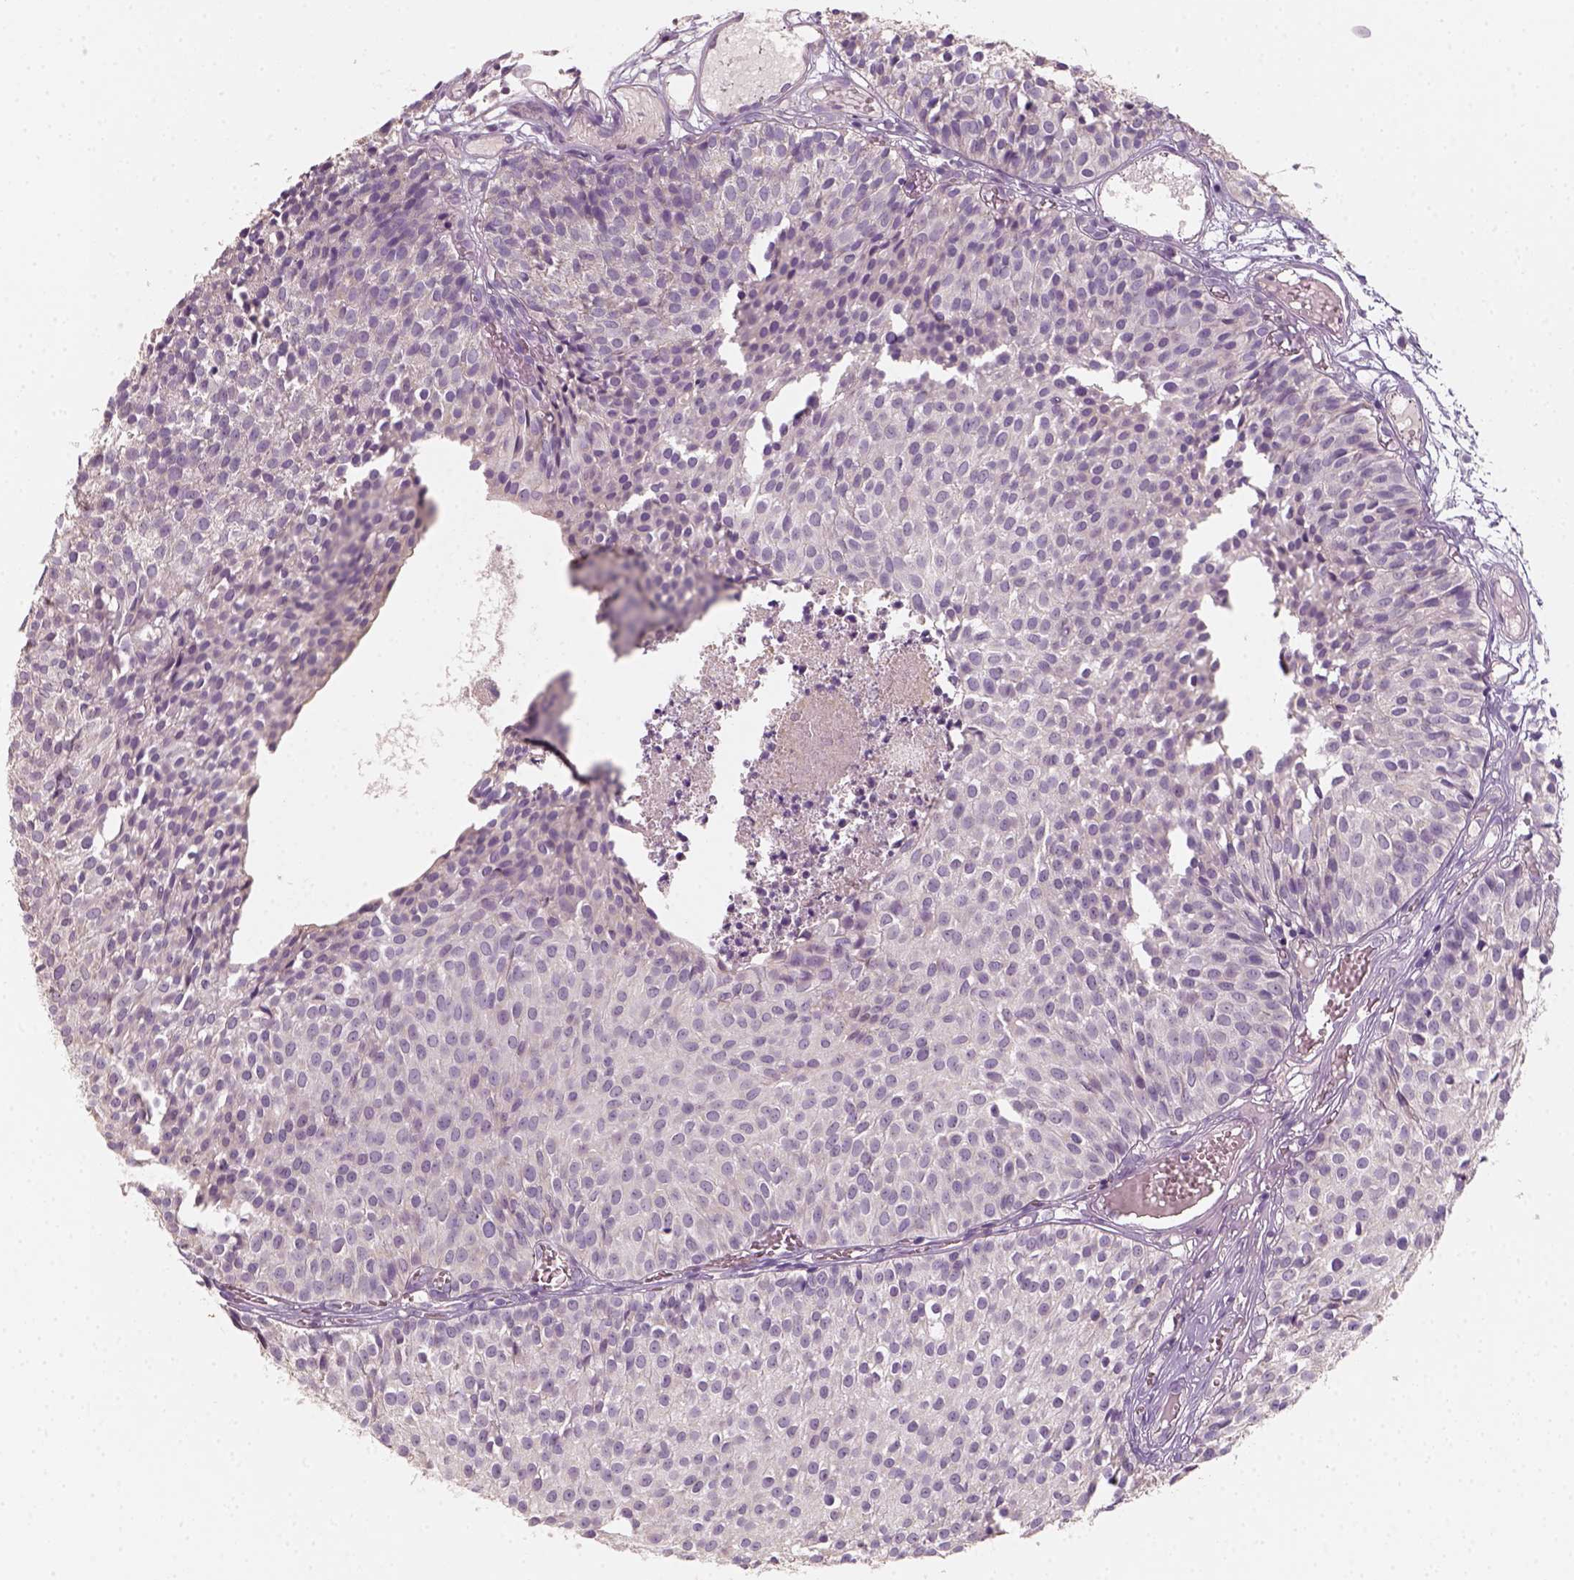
{"staining": {"intensity": "negative", "quantity": "none", "location": "none"}, "tissue": "urothelial cancer", "cell_type": "Tumor cells", "image_type": "cancer", "snomed": [{"axis": "morphology", "description": "Urothelial carcinoma, Low grade"}, {"axis": "topography", "description": "Urinary bladder"}], "caption": "Tumor cells are negative for brown protein staining in low-grade urothelial carcinoma.", "gene": "AQP9", "patient": {"sex": "male", "age": 63}}